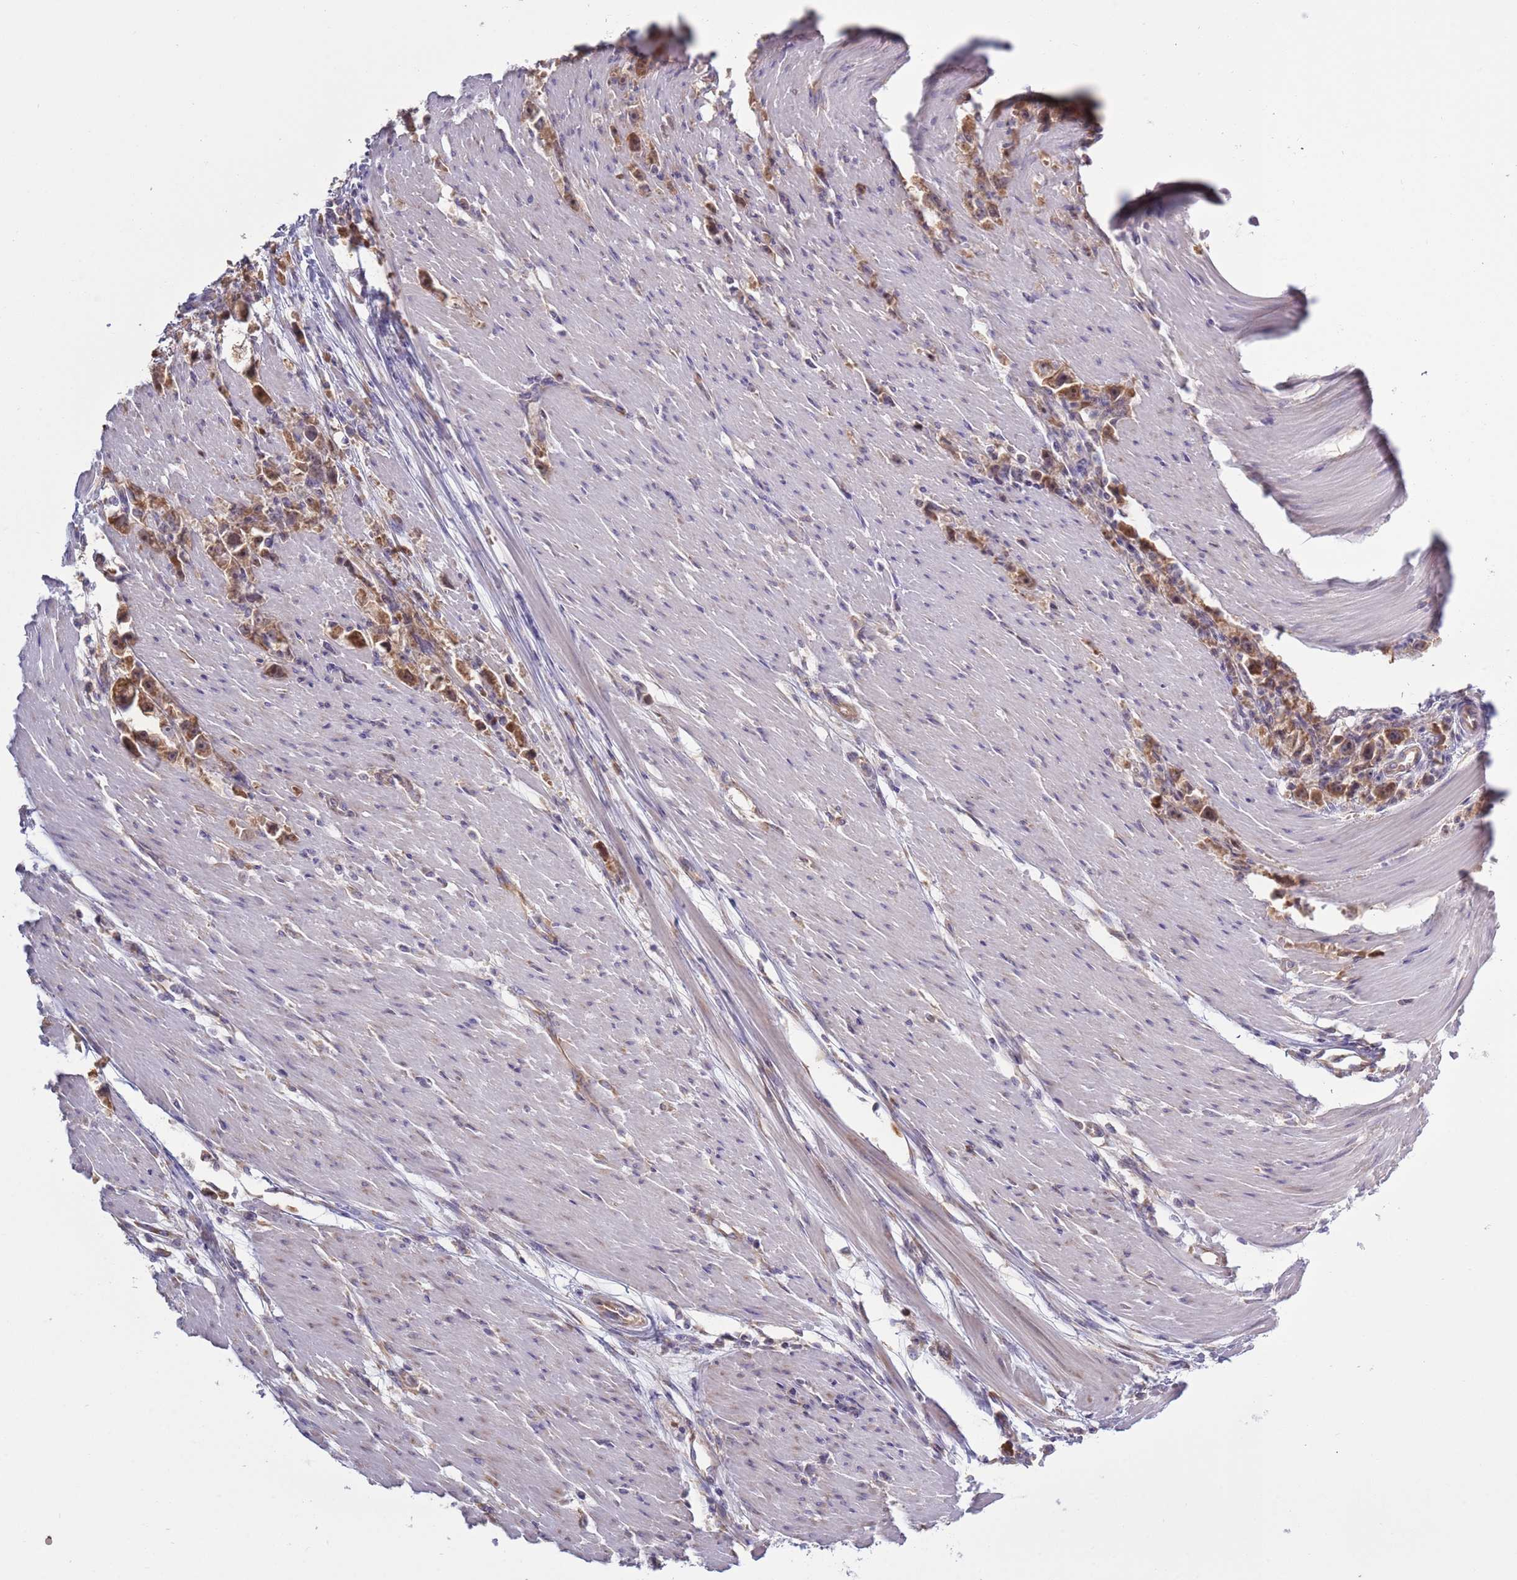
{"staining": {"intensity": "moderate", "quantity": ">75%", "location": "cytoplasmic/membranous"}, "tissue": "stomach cancer", "cell_type": "Tumor cells", "image_type": "cancer", "snomed": [{"axis": "morphology", "description": "Adenocarcinoma, NOS"}, {"axis": "topography", "description": "Stomach"}], "caption": "Moderate cytoplasmic/membranous staining for a protein is present in approximately >75% of tumor cells of adenocarcinoma (stomach) using immunohistochemistry (IHC).", "gene": "RPL17-C18orf32", "patient": {"sex": "female", "age": 59}}